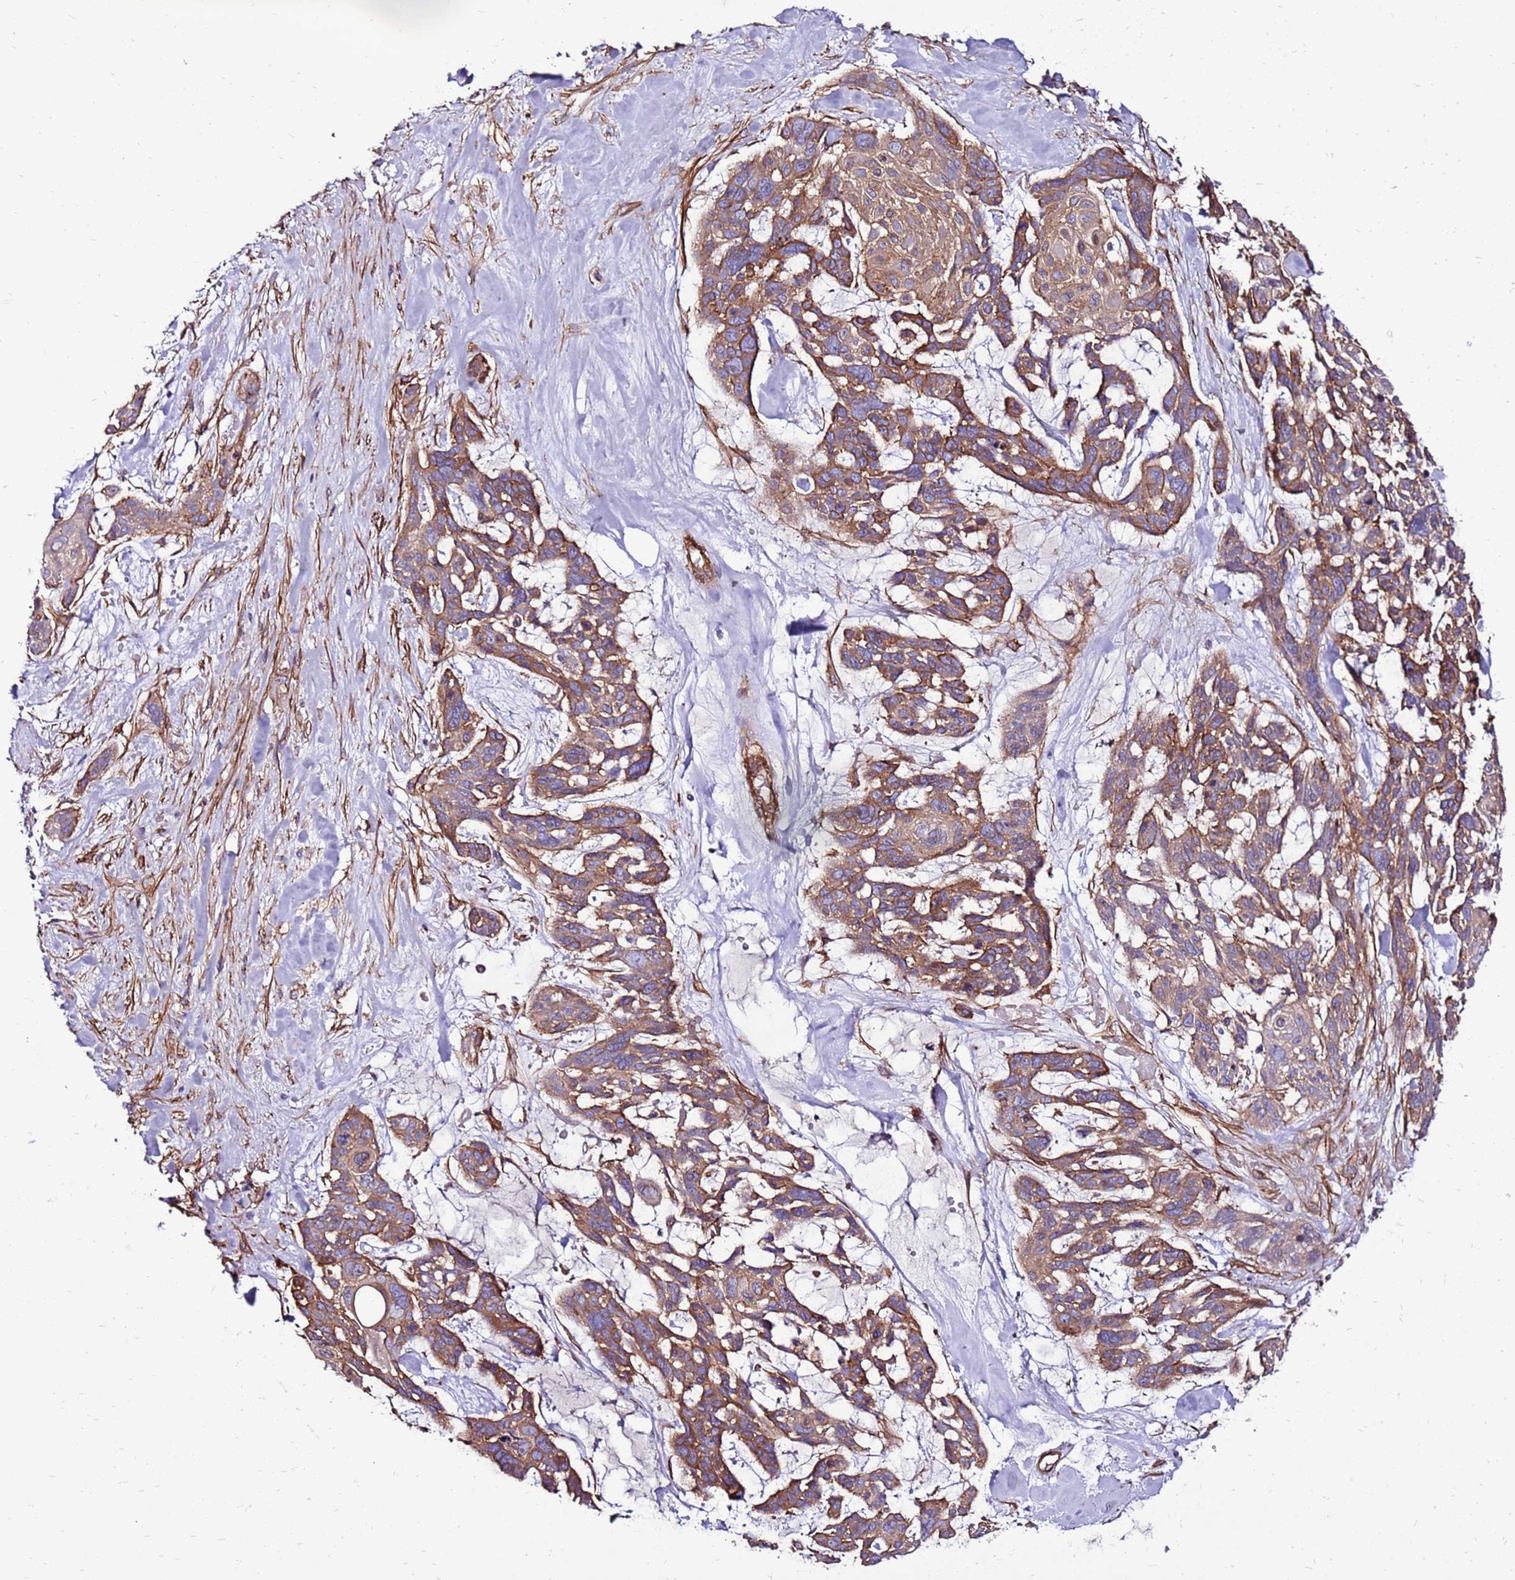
{"staining": {"intensity": "moderate", "quantity": ">75%", "location": "cytoplasmic/membranous"}, "tissue": "skin cancer", "cell_type": "Tumor cells", "image_type": "cancer", "snomed": [{"axis": "morphology", "description": "Basal cell carcinoma"}, {"axis": "topography", "description": "Skin"}], "caption": "Immunohistochemical staining of human skin cancer demonstrates medium levels of moderate cytoplasmic/membranous positivity in about >75% of tumor cells.", "gene": "EI24", "patient": {"sex": "male", "age": 88}}